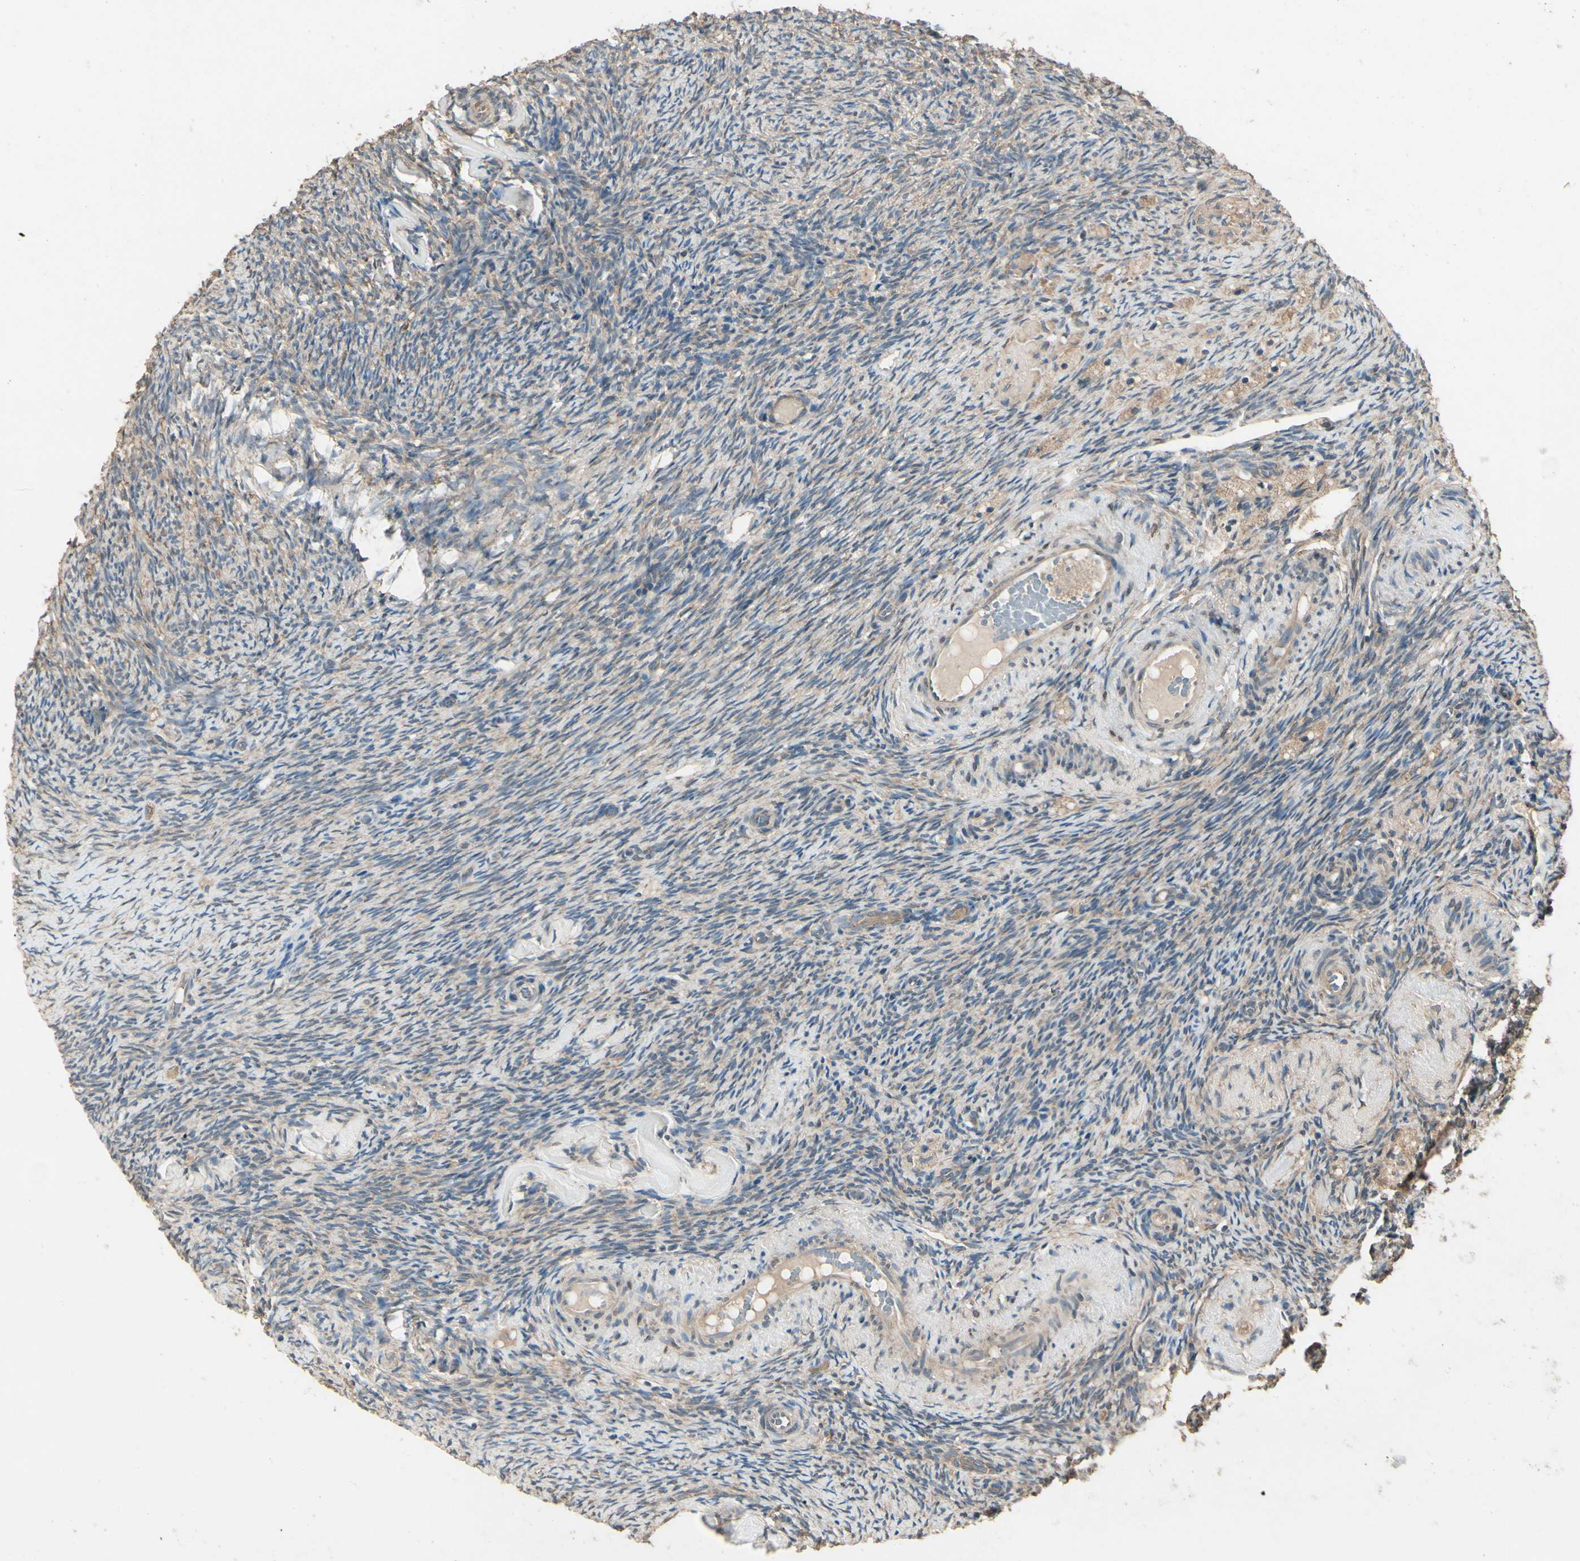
{"staining": {"intensity": "weak", "quantity": "25%-75%", "location": "cytoplasmic/membranous"}, "tissue": "ovary", "cell_type": "Ovarian stroma cells", "image_type": "normal", "snomed": [{"axis": "morphology", "description": "Normal tissue, NOS"}, {"axis": "topography", "description": "Ovary"}], "caption": "A low amount of weak cytoplasmic/membranous staining is seen in about 25%-75% of ovarian stroma cells in normal ovary. Using DAB (3,3'-diaminobenzidine) (brown) and hematoxylin (blue) stains, captured at high magnification using brightfield microscopy.", "gene": "CCT7", "patient": {"sex": "female", "age": 60}}